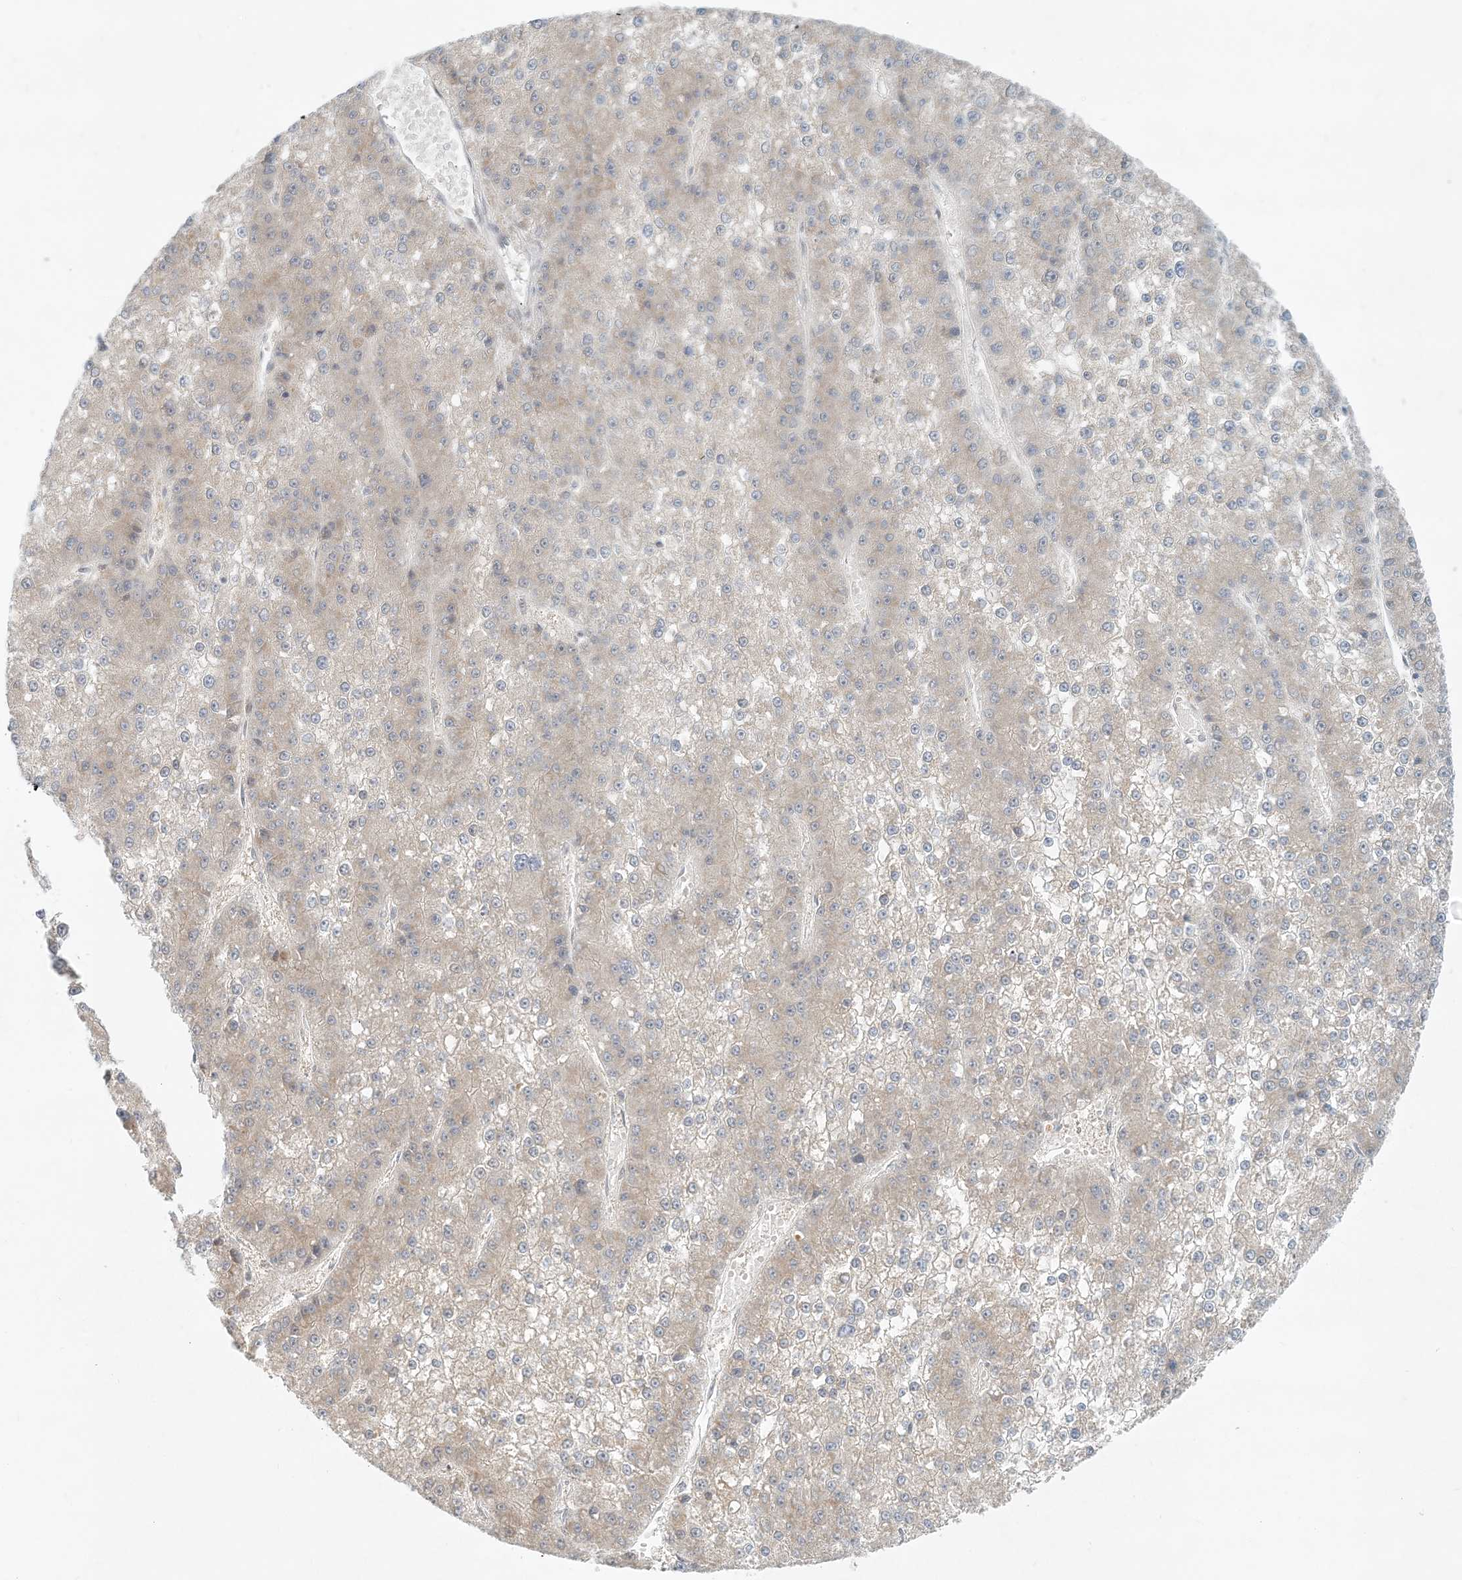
{"staining": {"intensity": "weak", "quantity": ">75%", "location": "cytoplasmic/membranous"}, "tissue": "liver cancer", "cell_type": "Tumor cells", "image_type": "cancer", "snomed": [{"axis": "morphology", "description": "Carcinoma, Hepatocellular, NOS"}, {"axis": "topography", "description": "Liver"}], "caption": "Immunohistochemical staining of human liver cancer demonstrates weak cytoplasmic/membranous protein expression in approximately >75% of tumor cells.", "gene": "OBI1", "patient": {"sex": "female", "age": 73}}